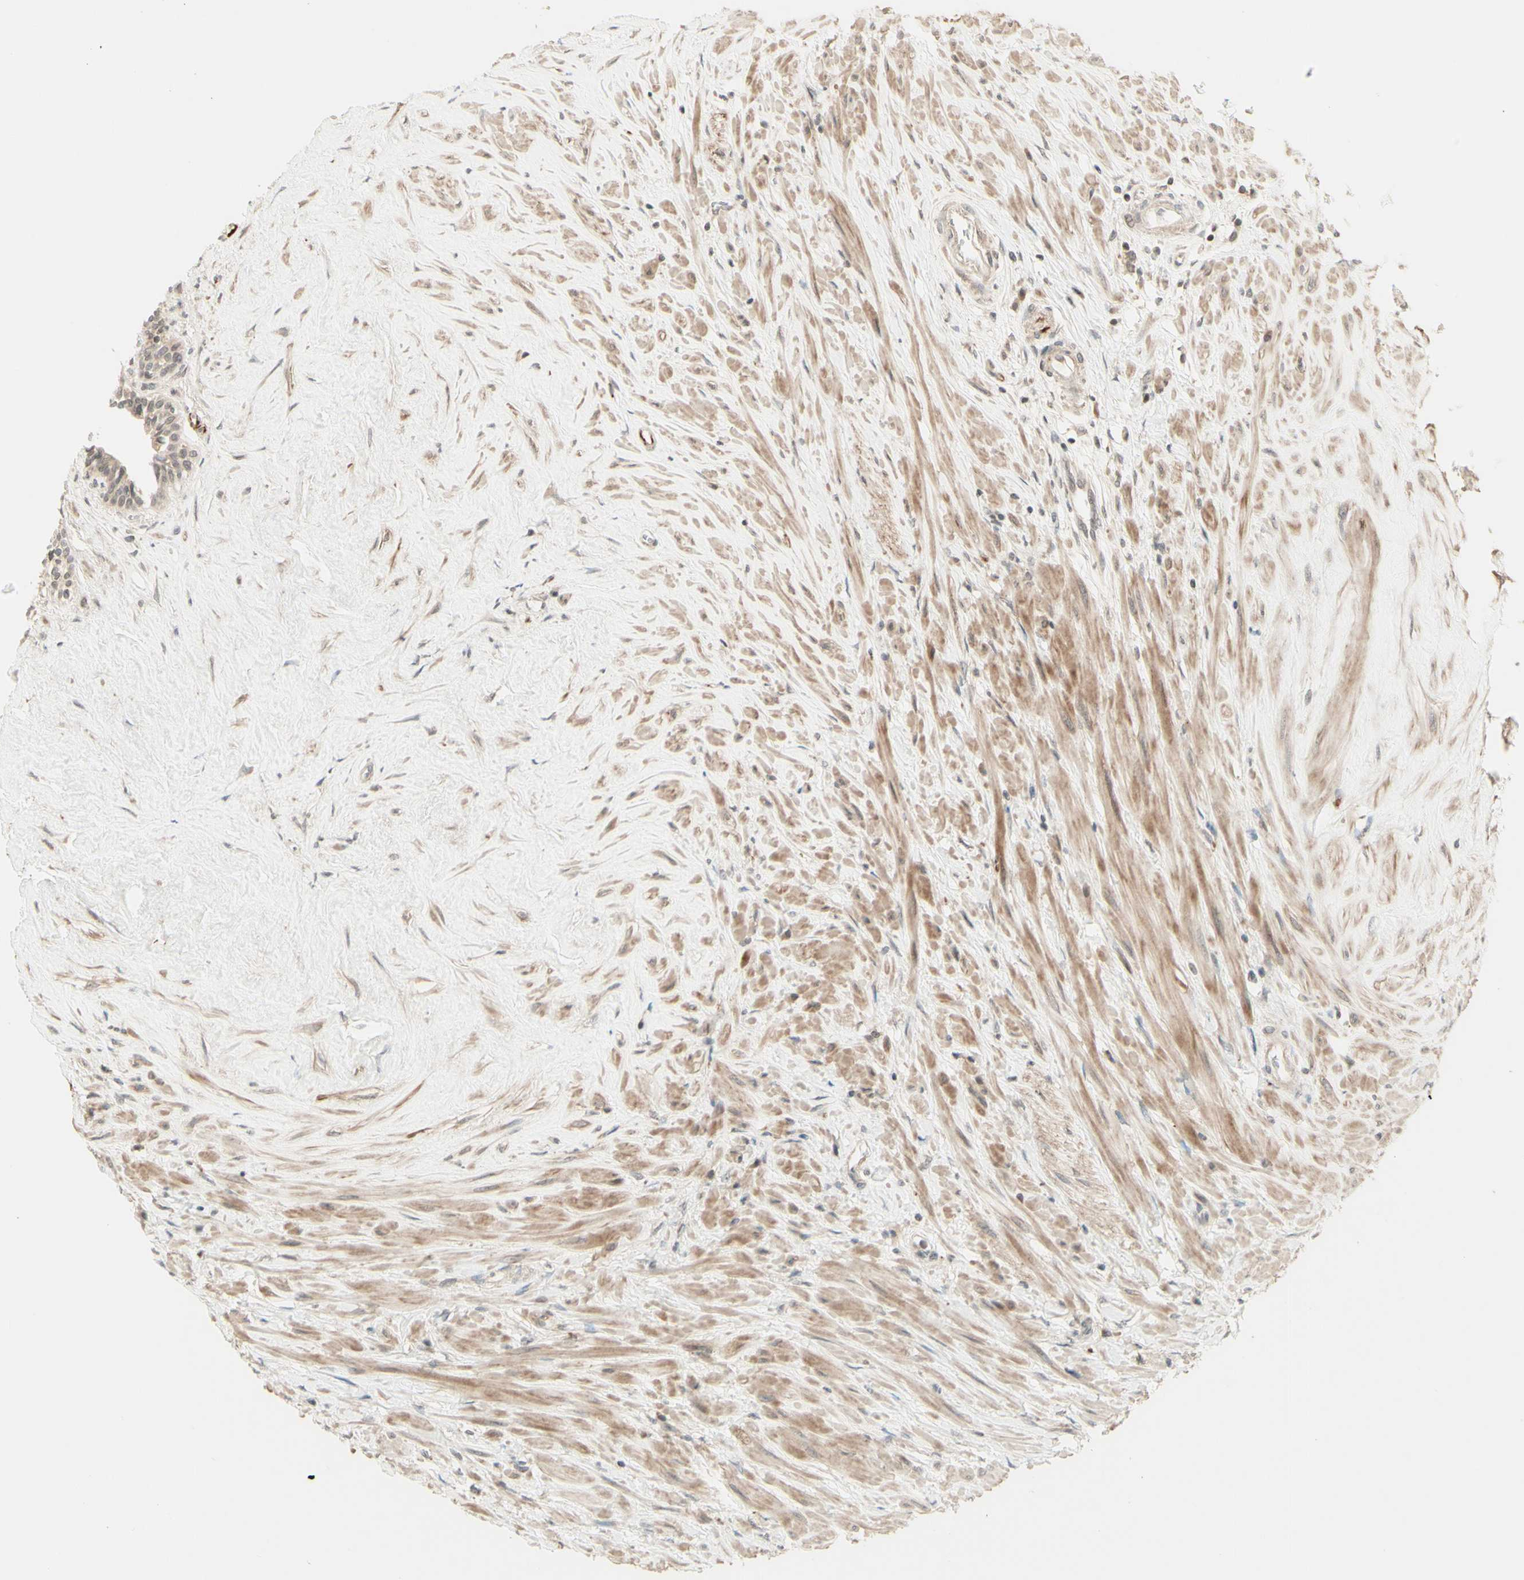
{"staining": {"intensity": "weak", "quantity": ">75%", "location": "cytoplasmic/membranous"}, "tissue": "seminal vesicle", "cell_type": "Glandular cells", "image_type": "normal", "snomed": [{"axis": "morphology", "description": "Normal tissue, NOS"}, {"axis": "topography", "description": "Seminal veicle"}], "caption": "This photomicrograph shows unremarkable seminal vesicle stained with immunohistochemistry to label a protein in brown. The cytoplasmic/membranous of glandular cells show weak positivity for the protein. Nuclei are counter-stained blue.", "gene": "ZW10", "patient": {"sex": "male", "age": 63}}